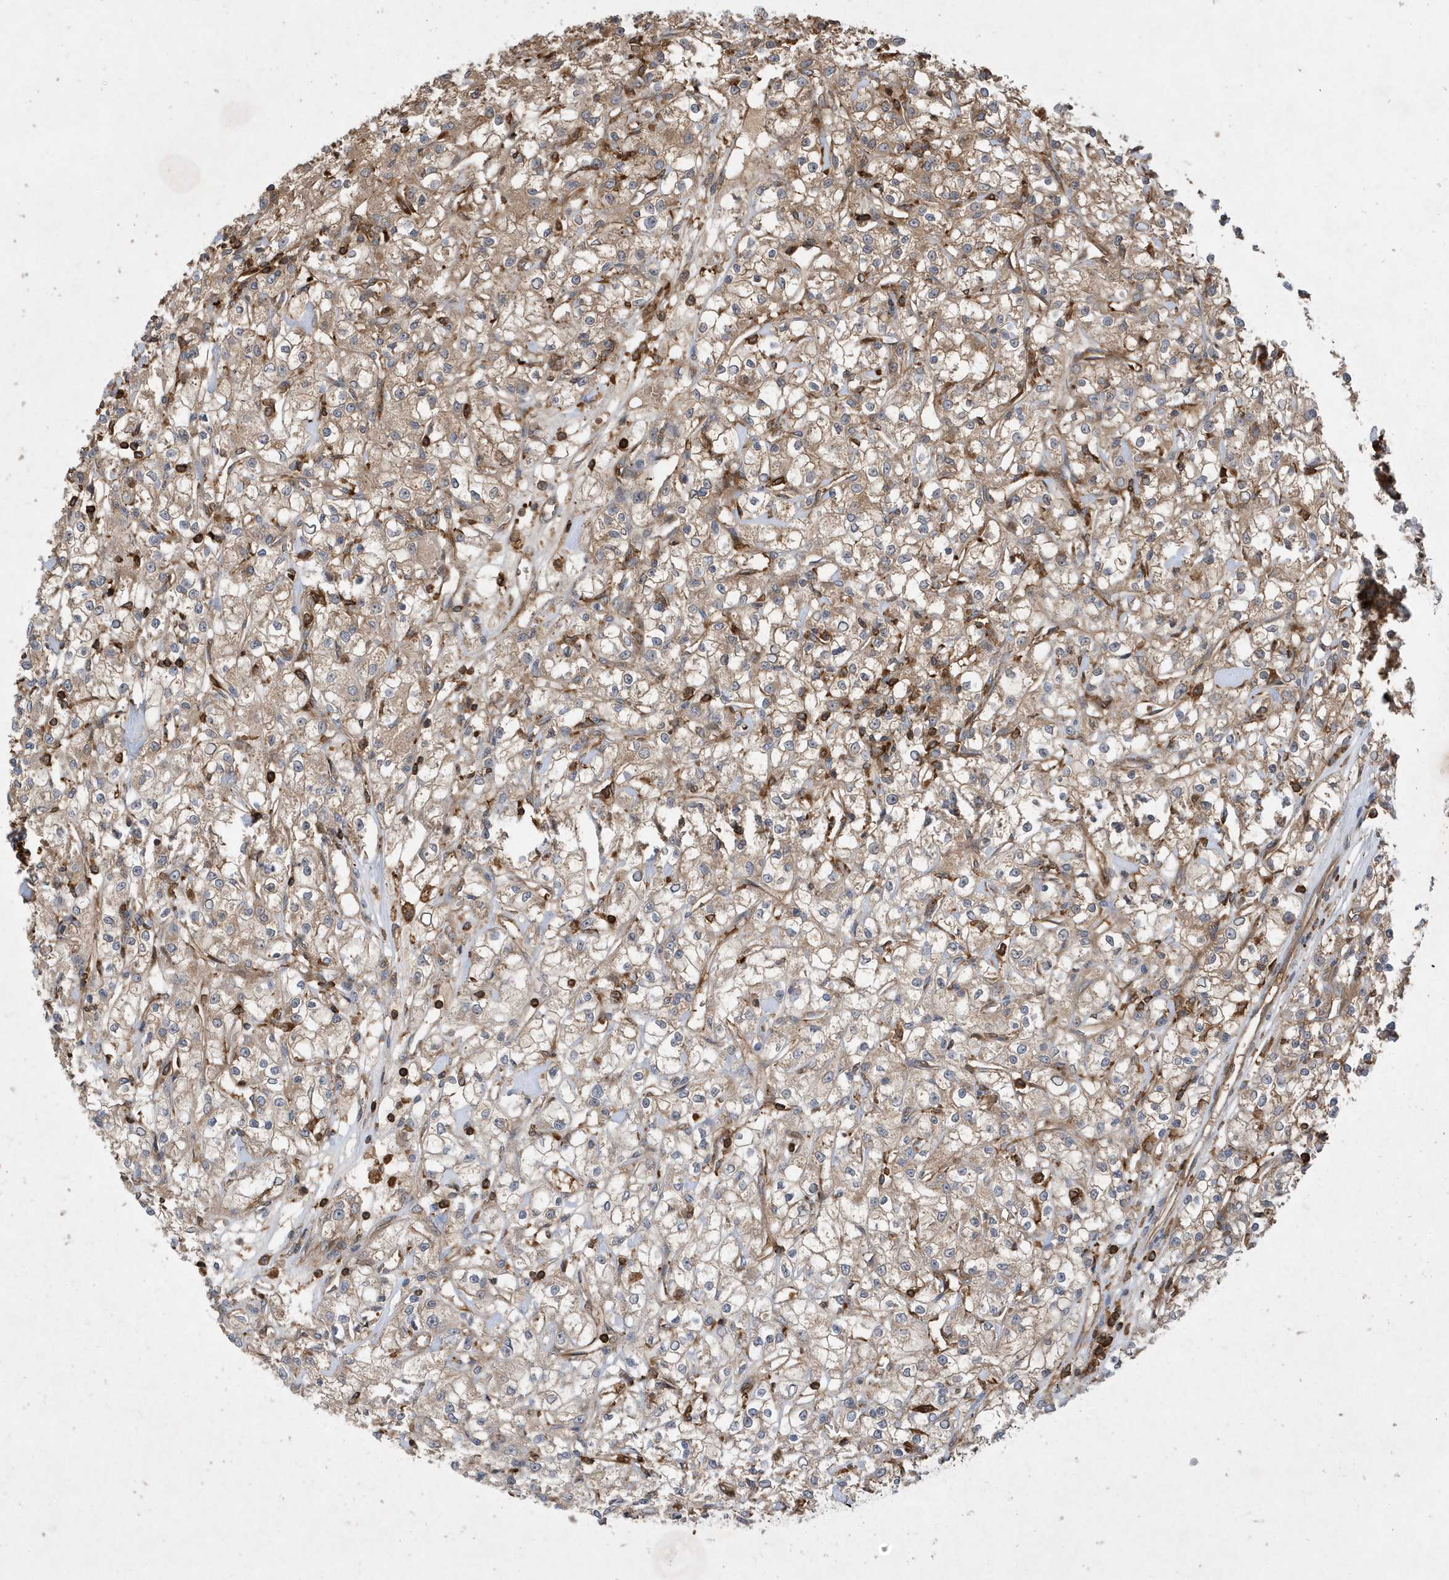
{"staining": {"intensity": "weak", "quantity": "25%-75%", "location": "cytoplasmic/membranous"}, "tissue": "renal cancer", "cell_type": "Tumor cells", "image_type": "cancer", "snomed": [{"axis": "morphology", "description": "Adenocarcinoma, NOS"}, {"axis": "topography", "description": "Kidney"}], "caption": "Protein expression analysis of renal cancer (adenocarcinoma) reveals weak cytoplasmic/membranous staining in approximately 25%-75% of tumor cells.", "gene": "LAPTM4A", "patient": {"sex": "female", "age": 59}}